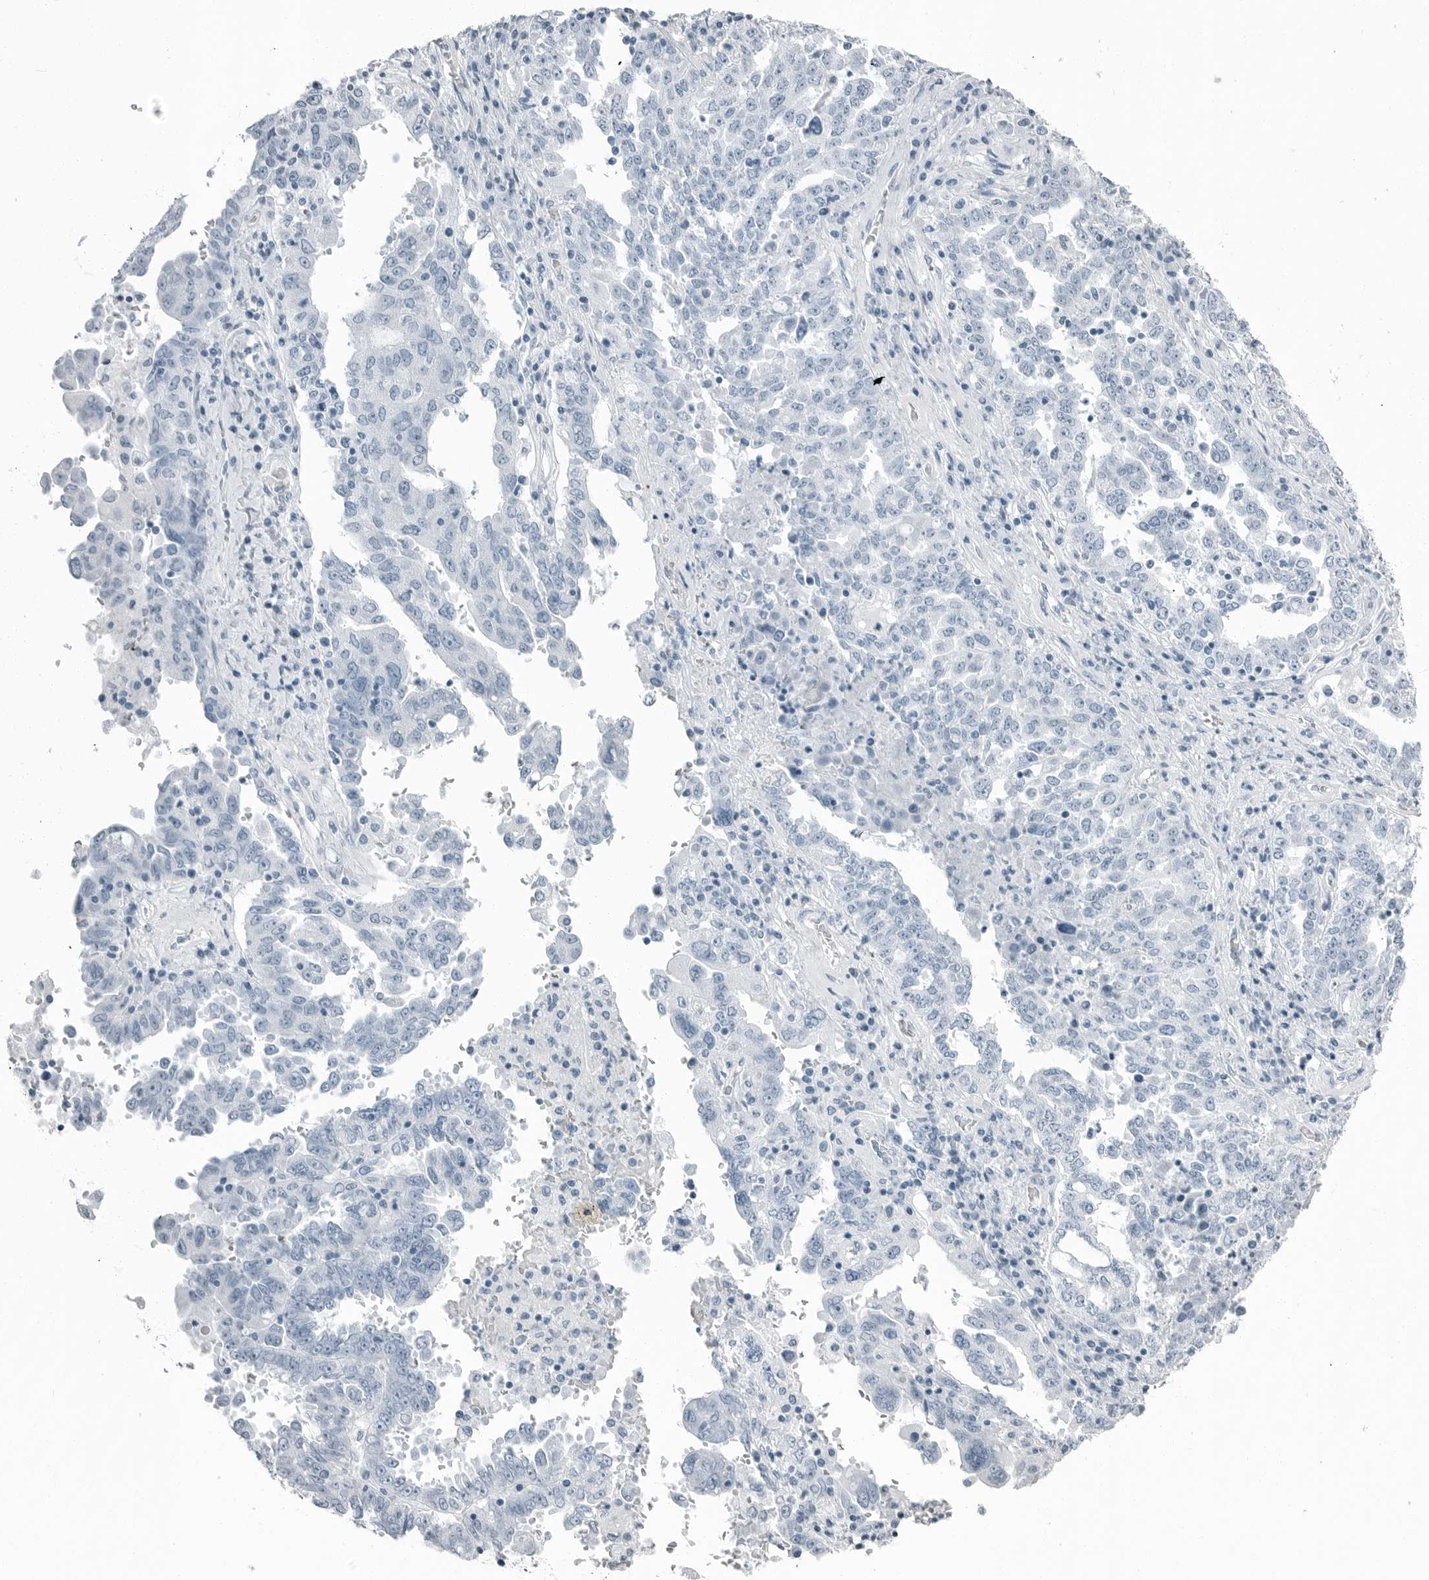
{"staining": {"intensity": "negative", "quantity": "none", "location": "none"}, "tissue": "ovarian cancer", "cell_type": "Tumor cells", "image_type": "cancer", "snomed": [{"axis": "morphology", "description": "Carcinoma, endometroid"}, {"axis": "topography", "description": "Ovary"}], "caption": "Immunohistochemistry (IHC) of human ovarian cancer exhibits no positivity in tumor cells.", "gene": "FABP6", "patient": {"sex": "female", "age": 62}}